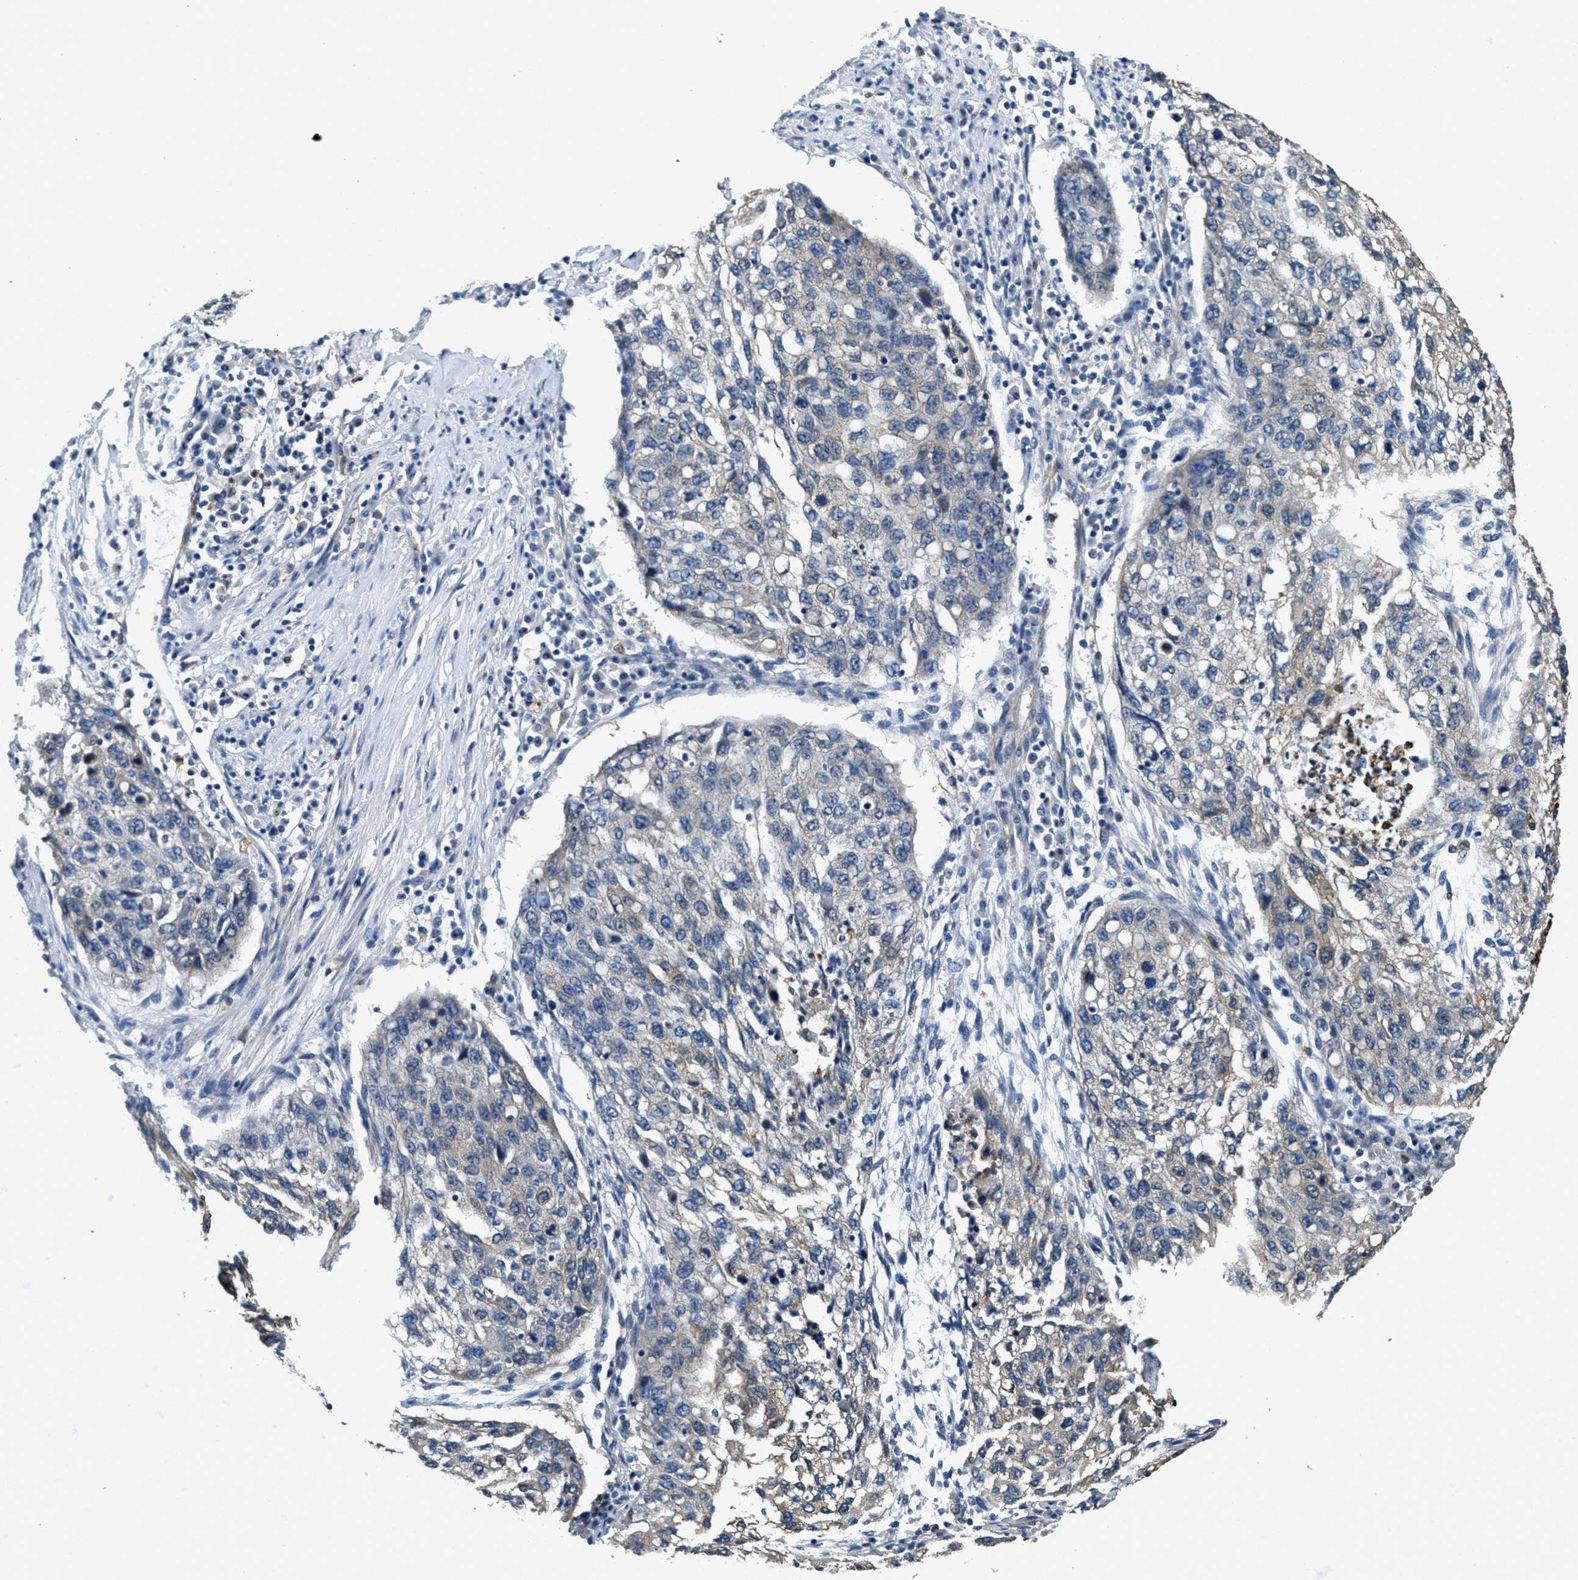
{"staining": {"intensity": "weak", "quantity": "25%-75%", "location": "cytoplasmic/membranous"}, "tissue": "lung cancer", "cell_type": "Tumor cells", "image_type": "cancer", "snomed": [{"axis": "morphology", "description": "Squamous cell carcinoma, NOS"}, {"axis": "topography", "description": "Lung"}], "caption": "Immunohistochemistry (IHC) staining of lung cancer, which shows low levels of weak cytoplasmic/membranous expression in approximately 25%-75% of tumor cells indicating weak cytoplasmic/membranous protein expression. The staining was performed using DAB (brown) for protein detection and nuclei were counterstained in hematoxylin (blue).", "gene": "TOMM70", "patient": {"sex": "female", "age": 63}}